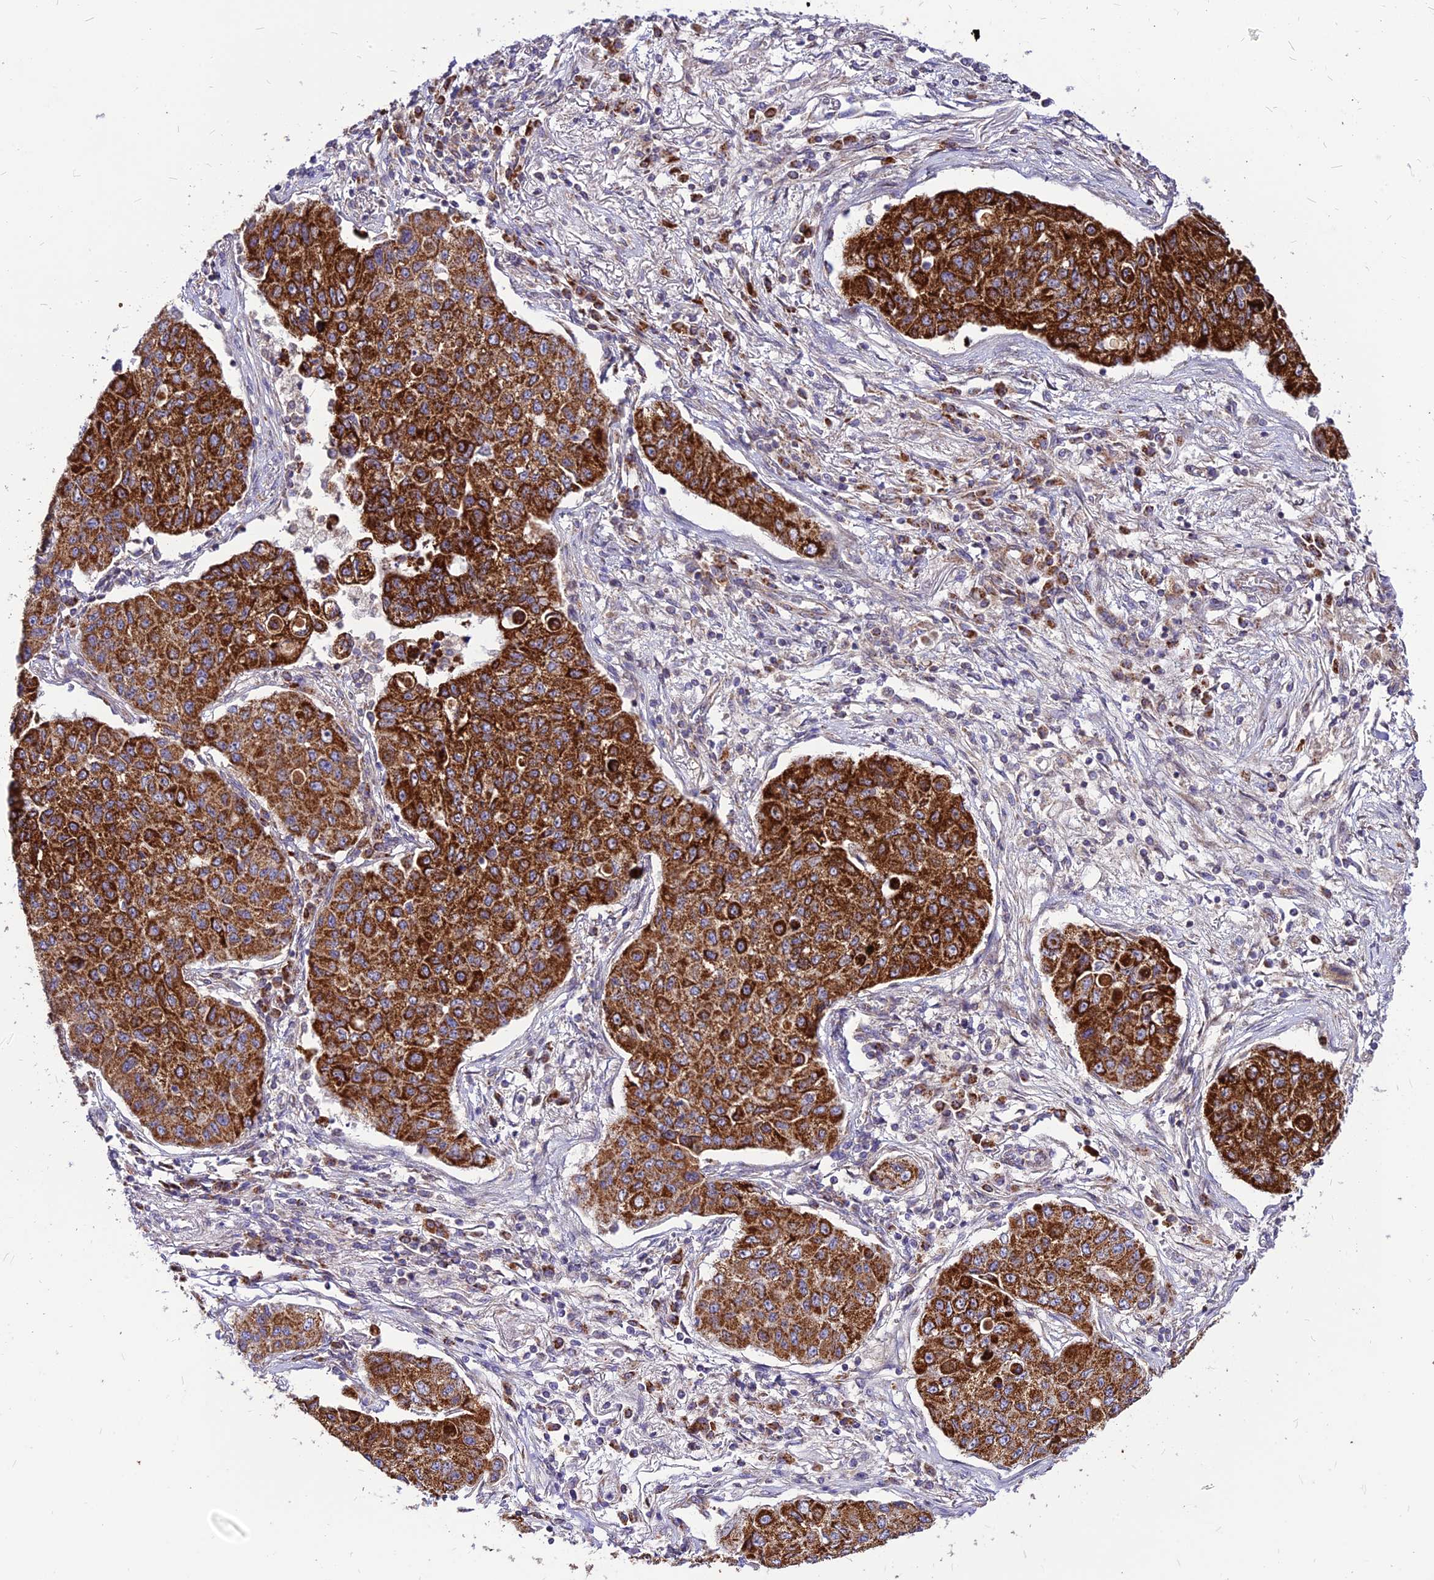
{"staining": {"intensity": "strong", "quantity": ">75%", "location": "cytoplasmic/membranous"}, "tissue": "lung cancer", "cell_type": "Tumor cells", "image_type": "cancer", "snomed": [{"axis": "morphology", "description": "Squamous cell carcinoma, NOS"}, {"axis": "topography", "description": "Lung"}], "caption": "Squamous cell carcinoma (lung) was stained to show a protein in brown. There is high levels of strong cytoplasmic/membranous expression in about >75% of tumor cells.", "gene": "ECI1", "patient": {"sex": "male", "age": 74}}